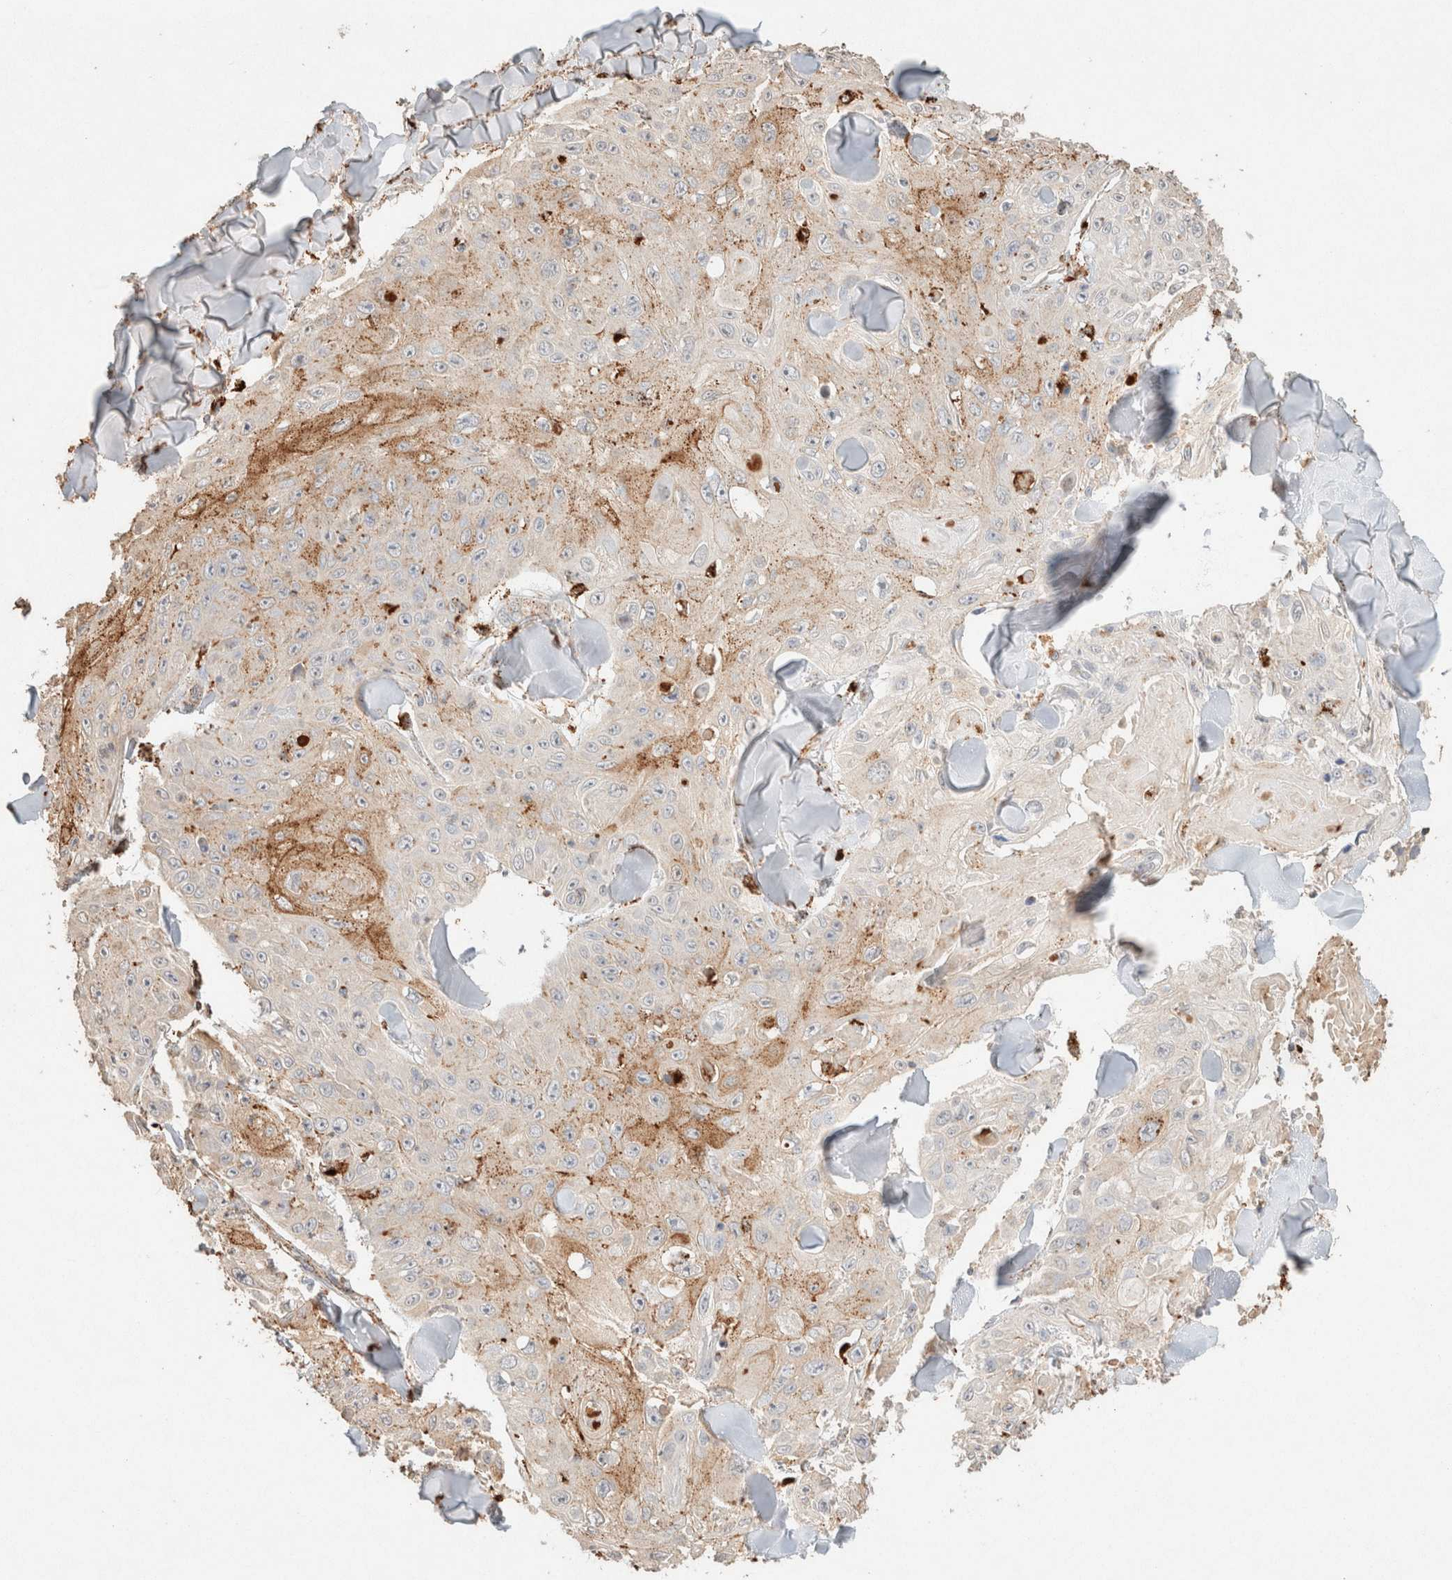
{"staining": {"intensity": "moderate", "quantity": "<25%", "location": "cytoplasmic/membranous"}, "tissue": "skin cancer", "cell_type": "Tumor cells", "image_type": "cancer", "snomed": [{"axis": "morphology", "description": "Squamous cell carcinoma, NOS"}, {"axis": "topography", "description": "Skin"}], "caption": "Protein staining of skin cancer tissue exhibits moderate cytoplasmic/membranous expression in approximately <25% of tumor cells.", "gene": "CTSC", "patient": {"sex": "male", "age": 86}}